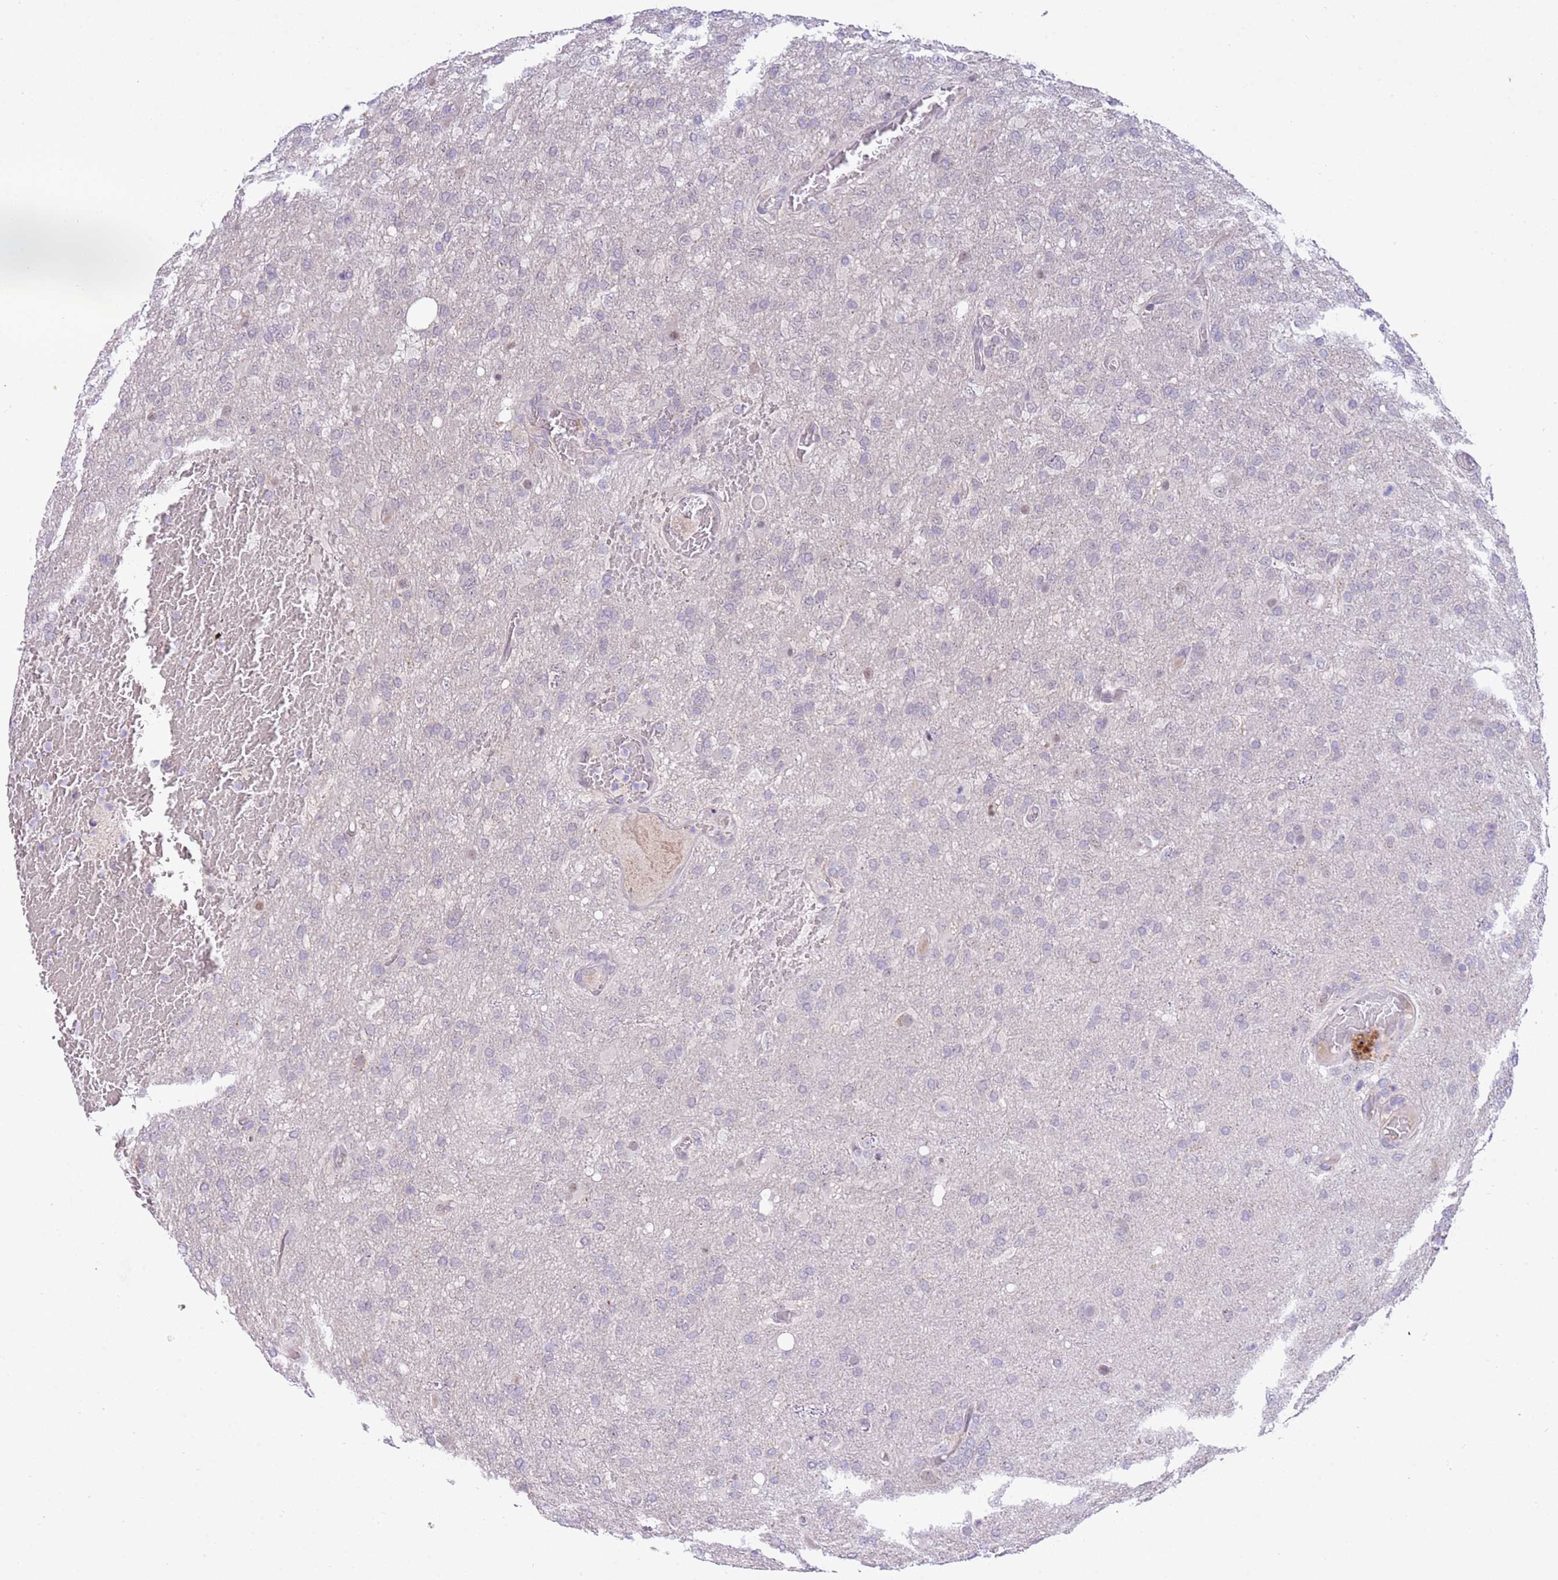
{"staining": {"intensity": "negative", "quantity": "none", "location": "none"}, "tissue": "glioma", "cell_type": "Tumor cells", "image_type": "cancer", "snomed": [{"axis": "morphology", "description": "Glioma, malignant, High grade"}, {"axis": "topography", "description": "Brain"}], "caption": "Image shows no significant protein expression in tumor cells of malignant glioma (high-grade). (DAB immunohistochemistry (IHC) with hematoxylin counter stain).", "gene": "MAGEF1", "patient": {"sex": "female", "age": 74}}